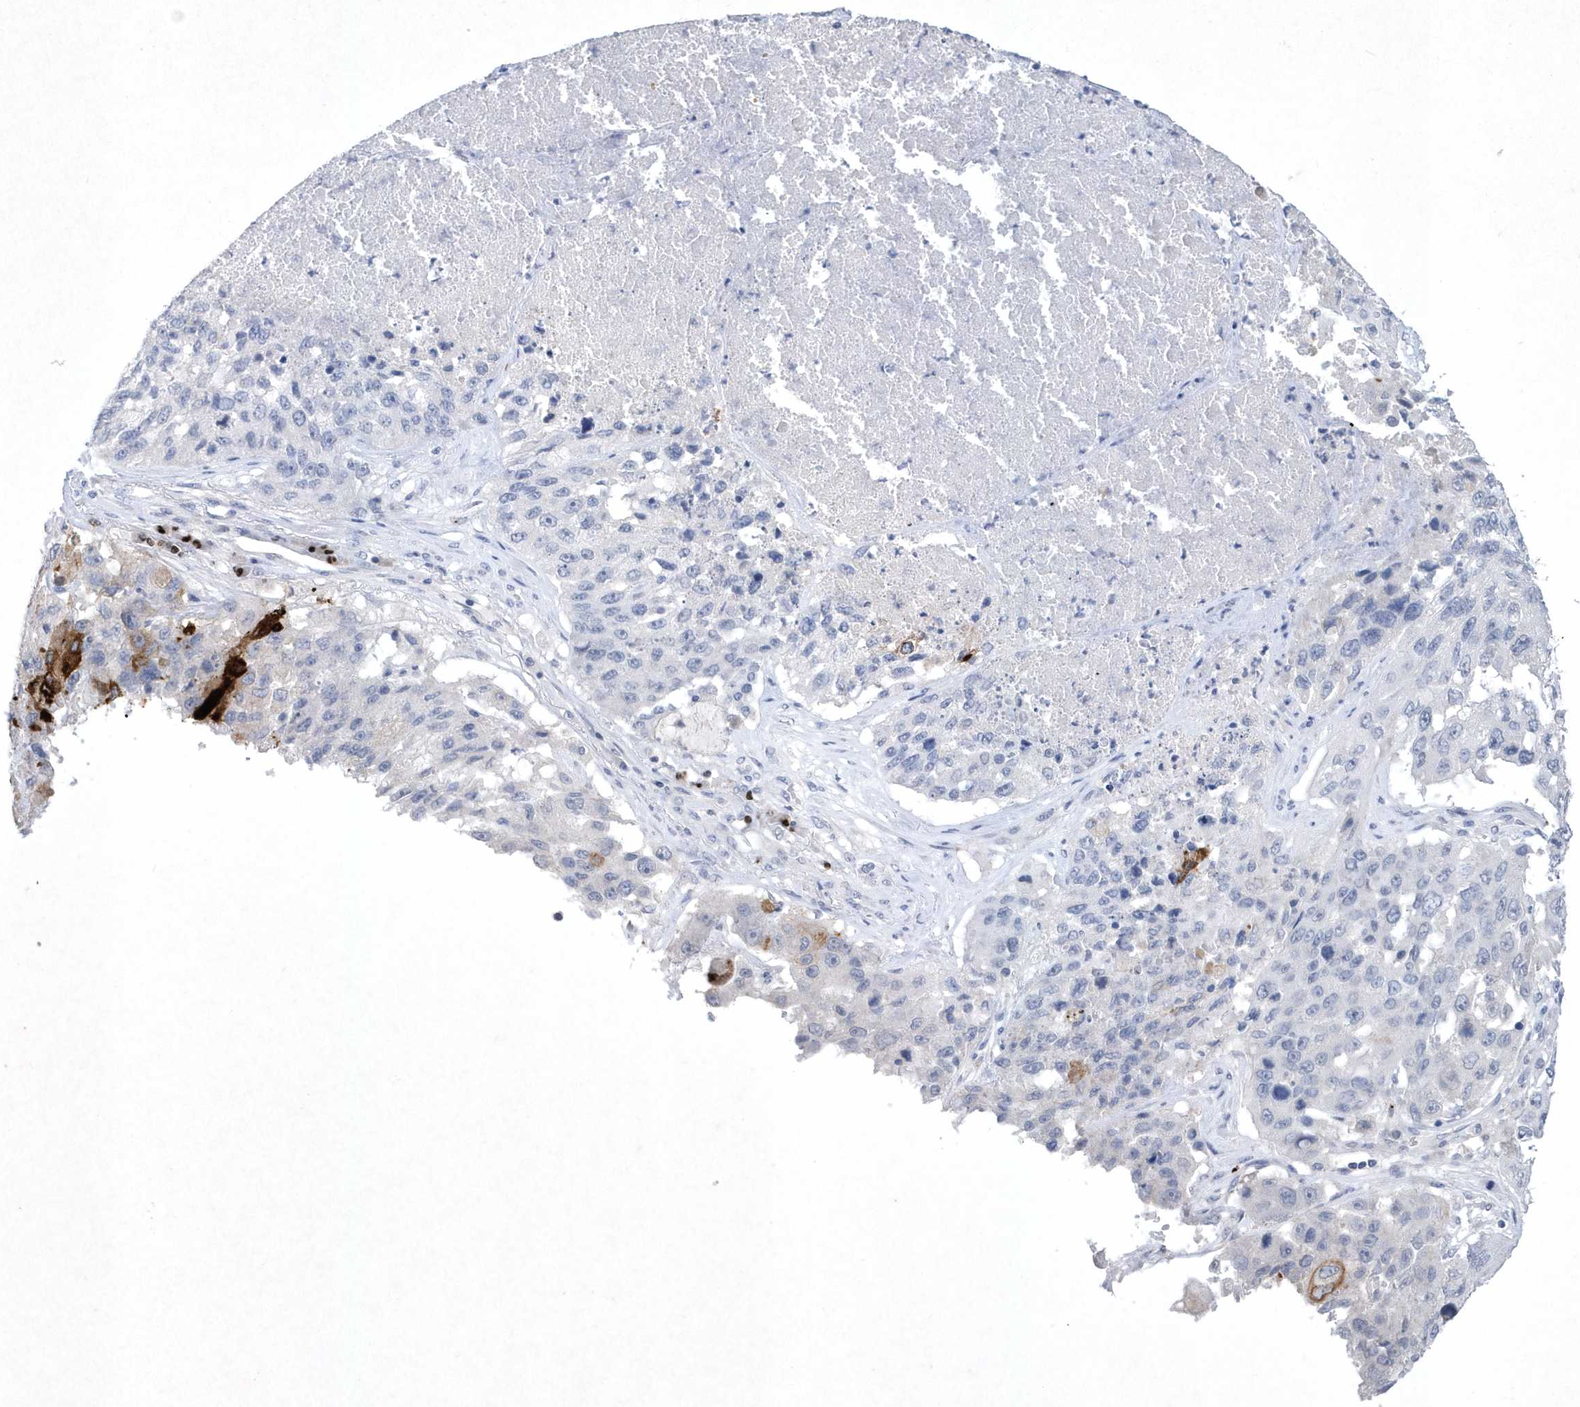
{"staining": {"intensity": "strong", "quantity": "<25%", "location": "cytoplasmic/membranous"}, "tissue": "lung cancer", "cell_type": "Tumor cells", "image_type": "cancer", "snomed": [{"axis": "morphology", "description": "Squamous cell carcinoma, NOS"}, {"axis": "topography", "description": "Lung"}], "caption": "Human squamous cell carcinoma (lung) stained with a brown dye reveals strong cytoplasmic/membranous positive positivity in approximately <25% of tumor cells.", "gene": "BHLHA15", "patient": {"sex": "male", "age": 61}}